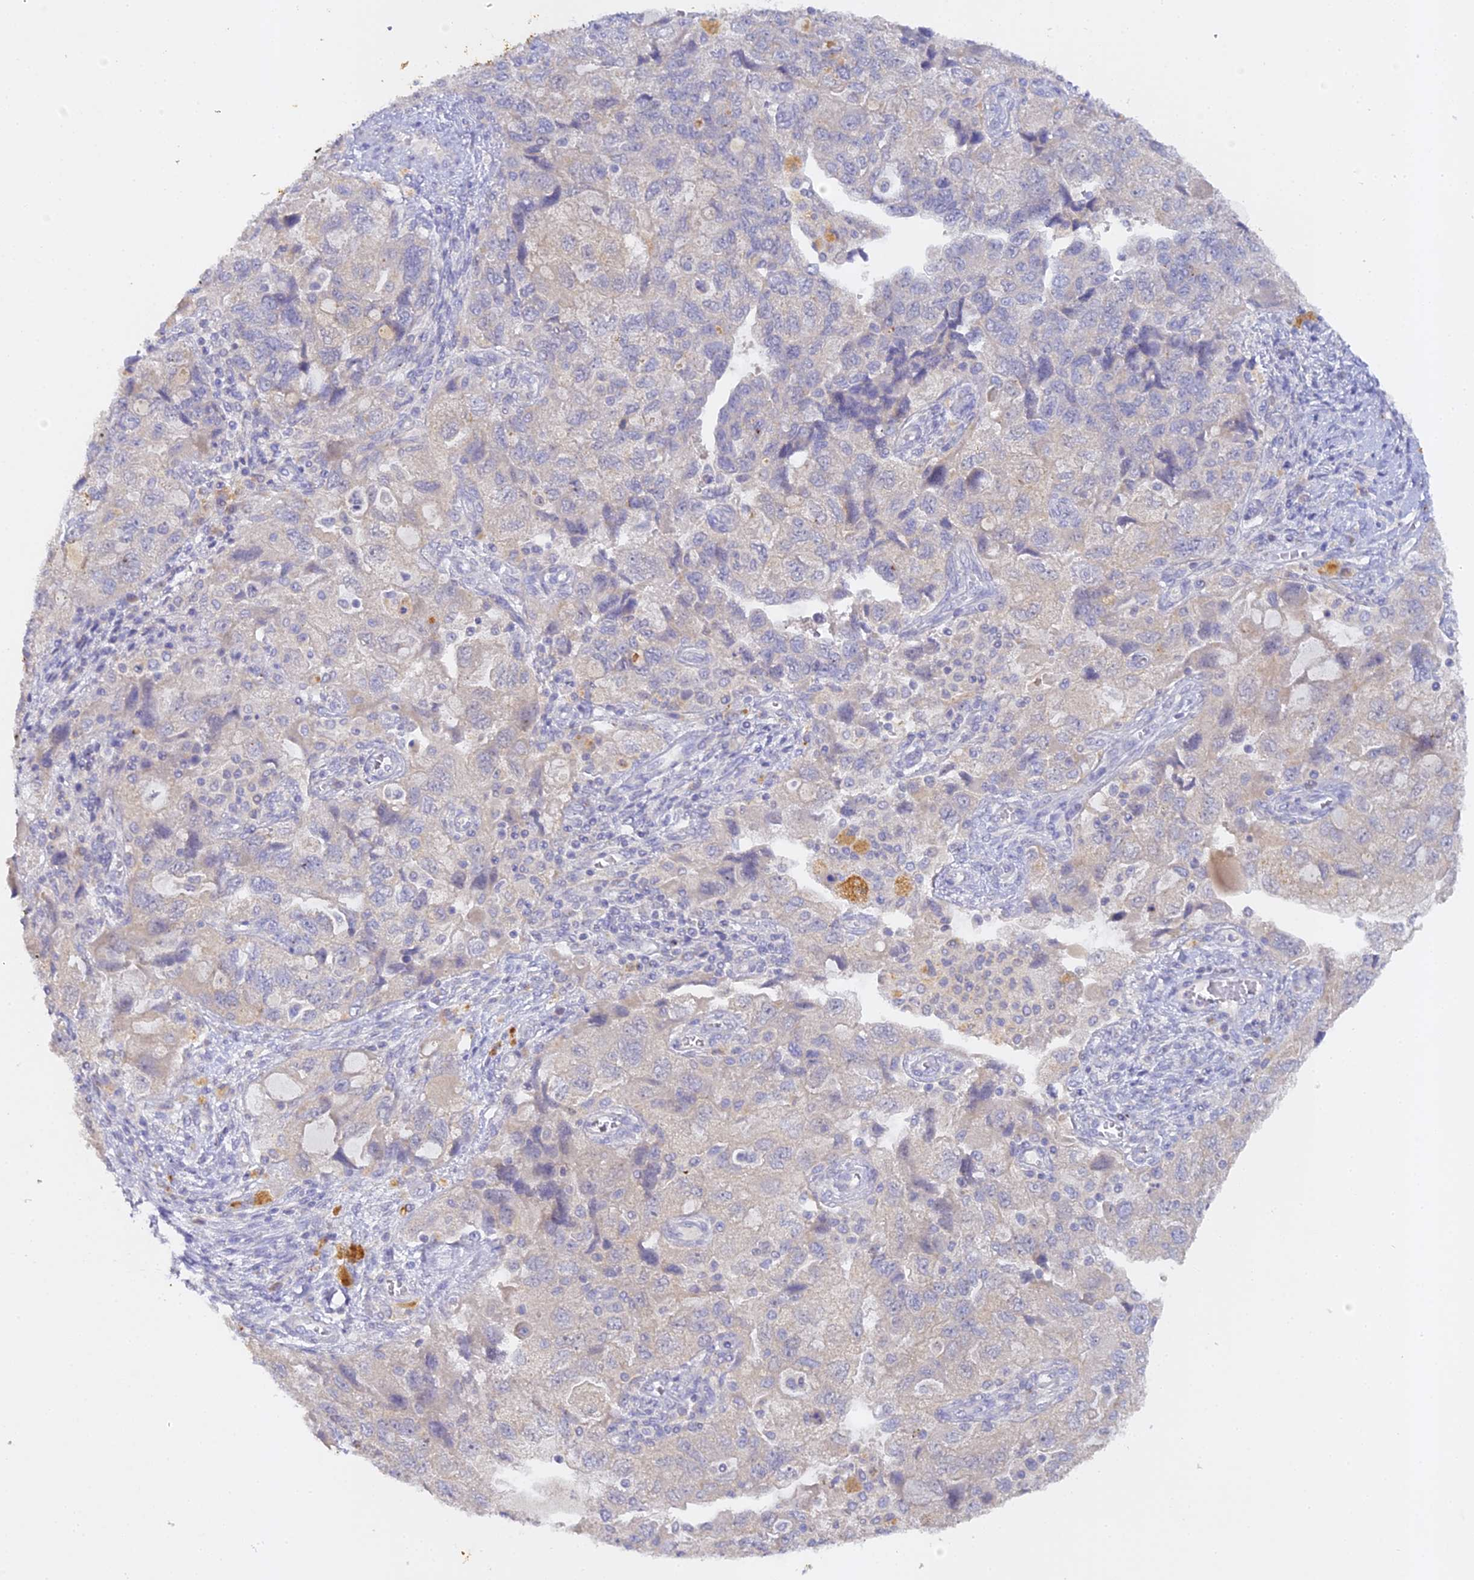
{"staining": {"intensity": "negative", "quantity": "none", "location": "none"}, "tissue": "ovarian cancer", "cell_type": "Tumor cells", "image_type": "cancer", "snomed": [{"axis": "morphology", "description": "Carcinoma, NOS"}, {"axis": "morphology", "description": "Cystadenocarcinoma, serous, NOS"}, {"axis": "topography", "description": "Ovary"}], "caption": "Micrograph shows no protein expression in tumor cells of ovarian carcinoma tissue.", "gene": "DONSON", "patient": {"sex": "female", "age": 69}}